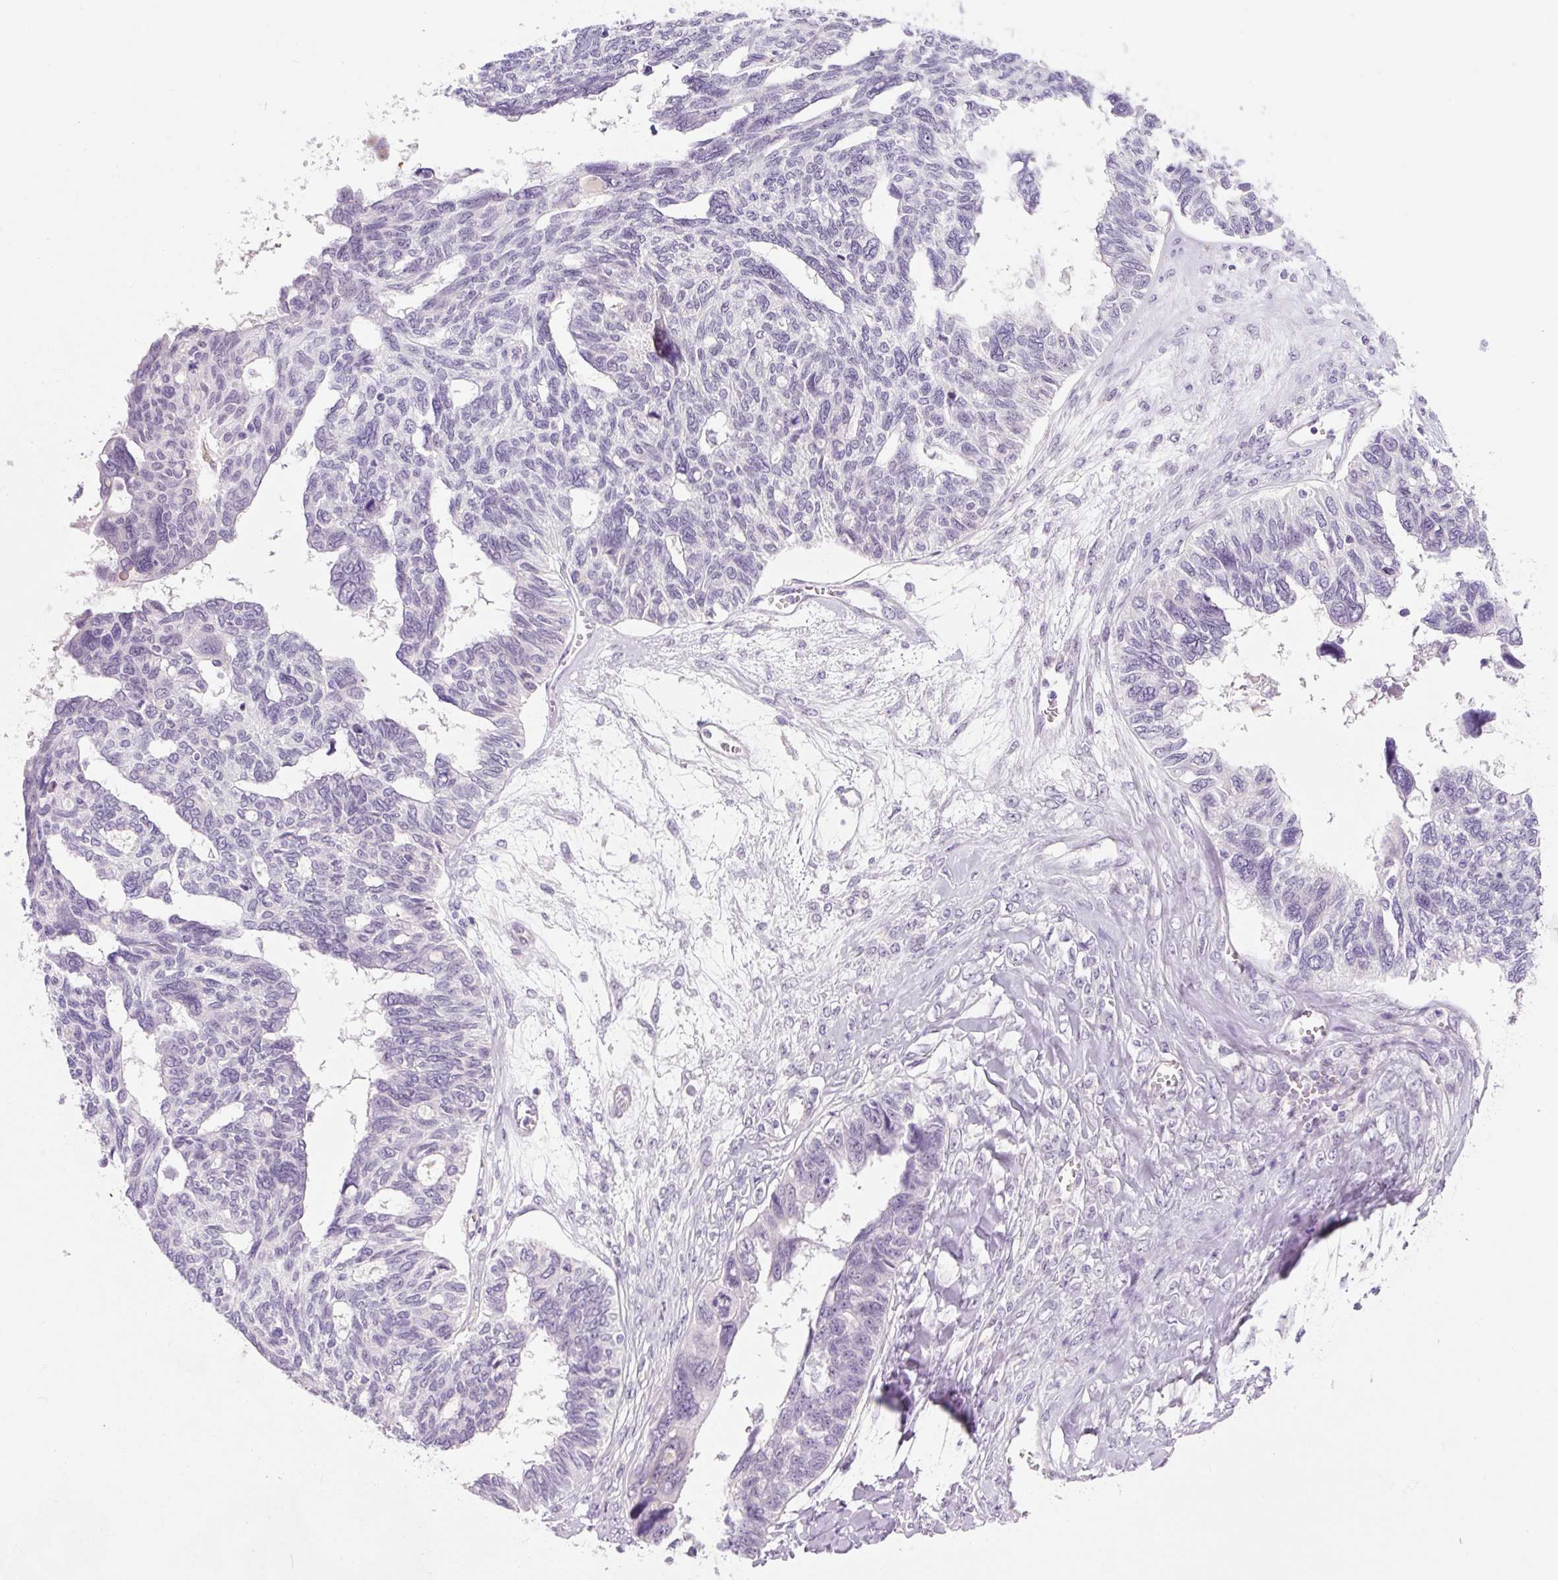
{"staining": {"intensity": "negative", "quantity": "none", "location": "none"}, "tissue": "ovarian cancer", "cell_type": "Tumor cells", "image_type": "cancer", "snomed": [{"axis": "morphology", "description": "Cystadenocarcinoma, serous, NOS"}, {"axis": "topography", "description": "Ovary"}], "caption": "An IHC micrograph of ovarian cancer (serous cystadenocarcinoma) is shown. There is no staining in tumor cells of ovarian cancer (serous cystadenocarcinoma).", "gene": "CCL25", "patient": {"sex": "female", "age": 79}}